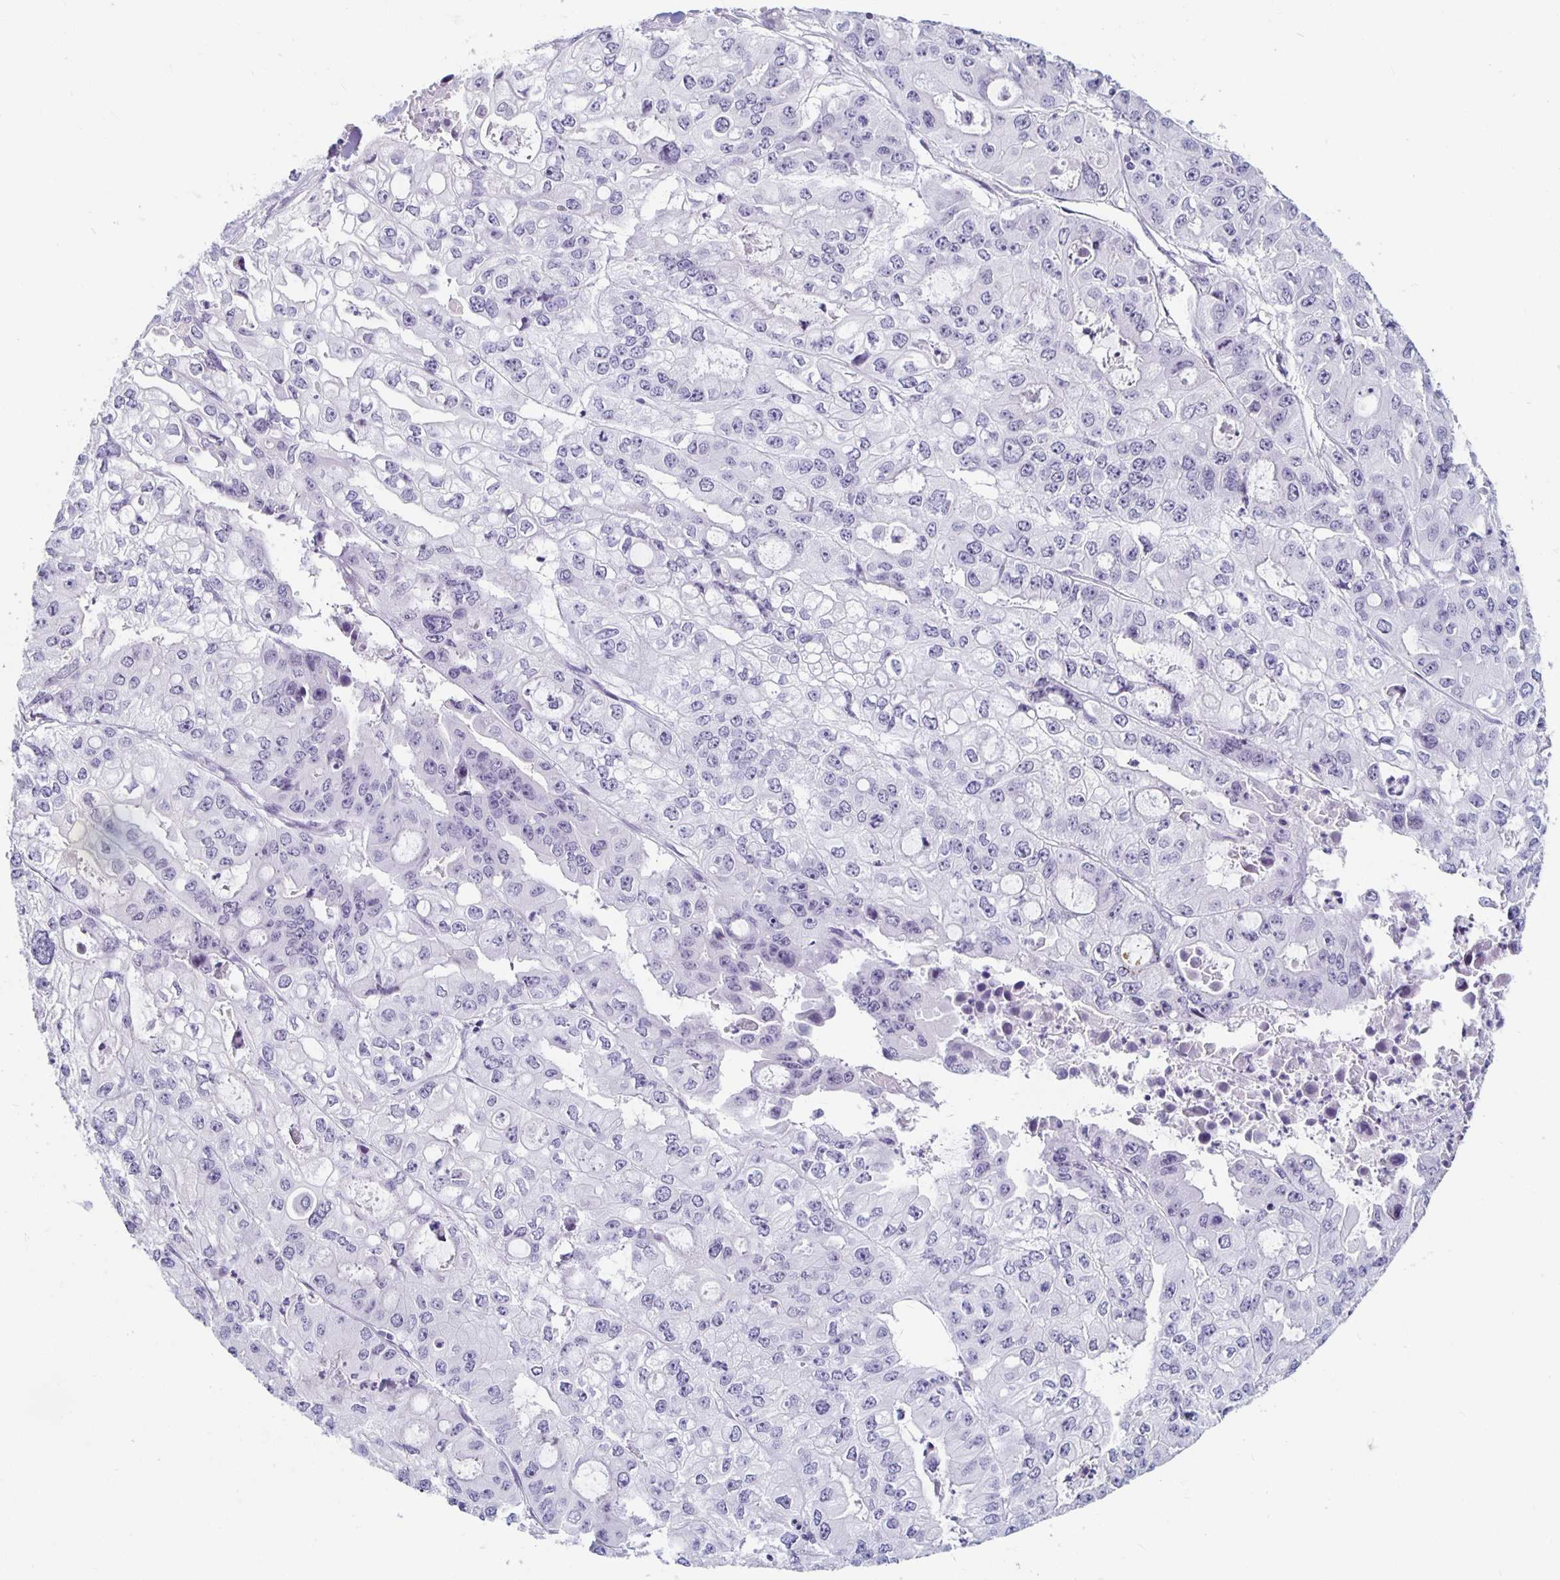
{"staining": {"intensity": "negative", "quantity": "none", "location": "none"}, "tissue": "ovarian cancer", "cell_type": "Tumor cells", "image_type": "cancer", "snomed": [{"axis": "morphology", "description": "Cystadenocarcinoma, serous, NOS"}, {"axis": "topography", "description": "Ovary"}], "caption": "Tumor cells show no significant expression in ovarian cancer (serous cystadenocarcinoma).", "gene": "KCNQ2", "patient": {"sex": "female", "age": 56}}